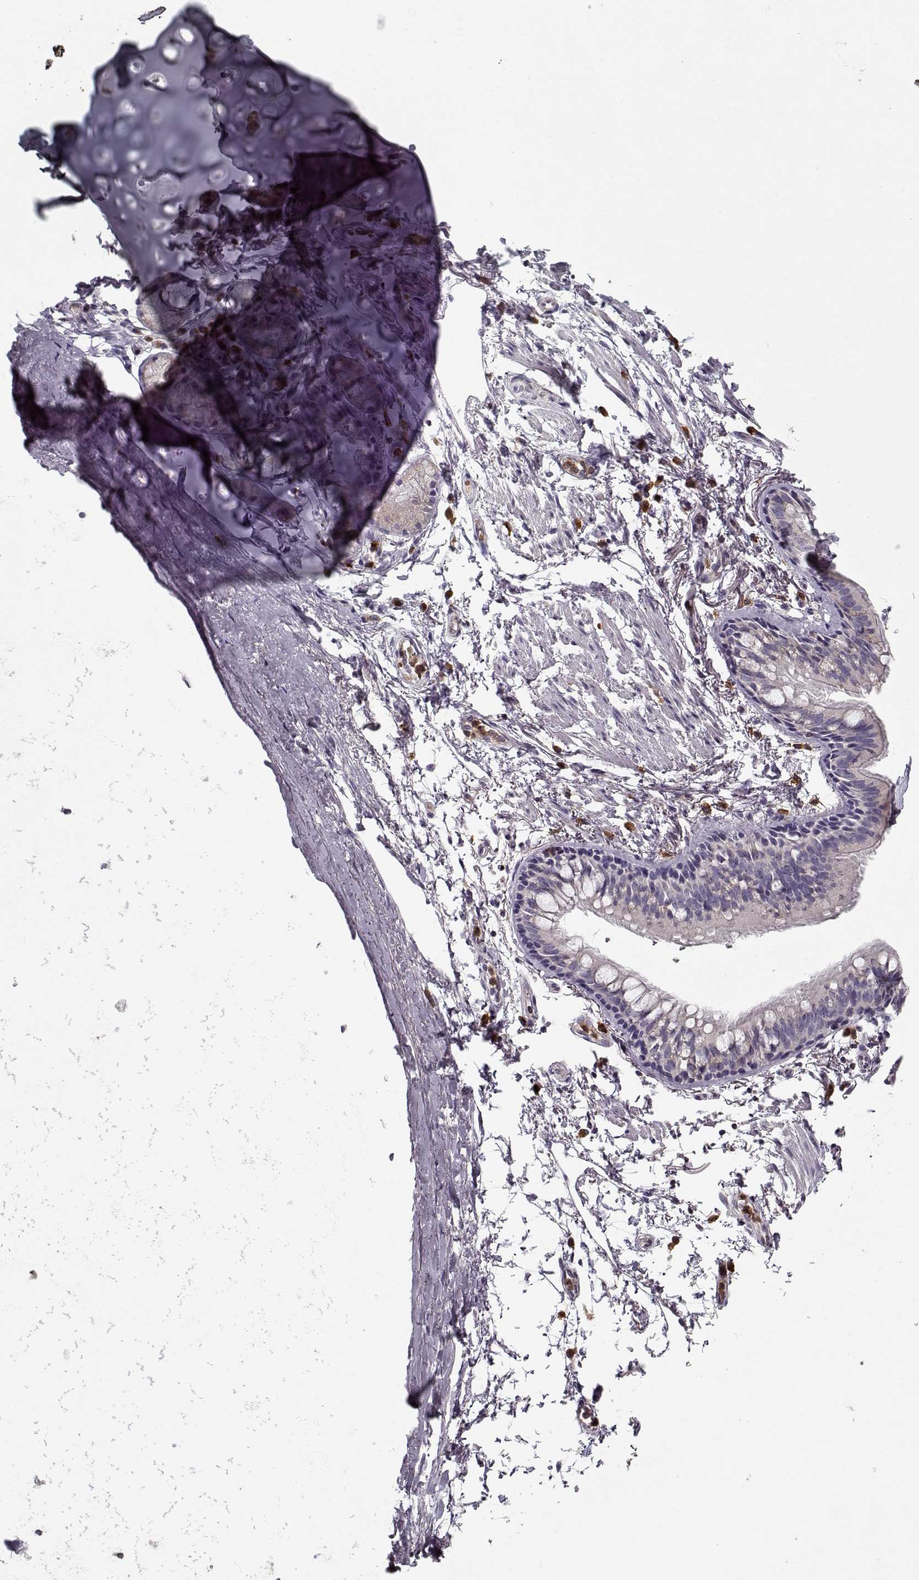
{"staining": {"intensity": "negative", "quantity": "none", "location": "none"}, "tissue": "bronchus", "cell_type": "Respiratory epithelial cells", "image_type": "normal", "snomed": [{"axis": "morphology", "description": "Normal tissue, NOS"}, {"axis": "topography", "description": "Lymph node"}, {"axis": "topography", "description": "Bronchus"}], "caption": "Immunohistochemistry image of benign human bronchus stained for a protein (brown), which demonstrates no expression in respiratory epithelial cells.", "gene": "UNC13D", "patient": {"sex": "female", "age": 70}}